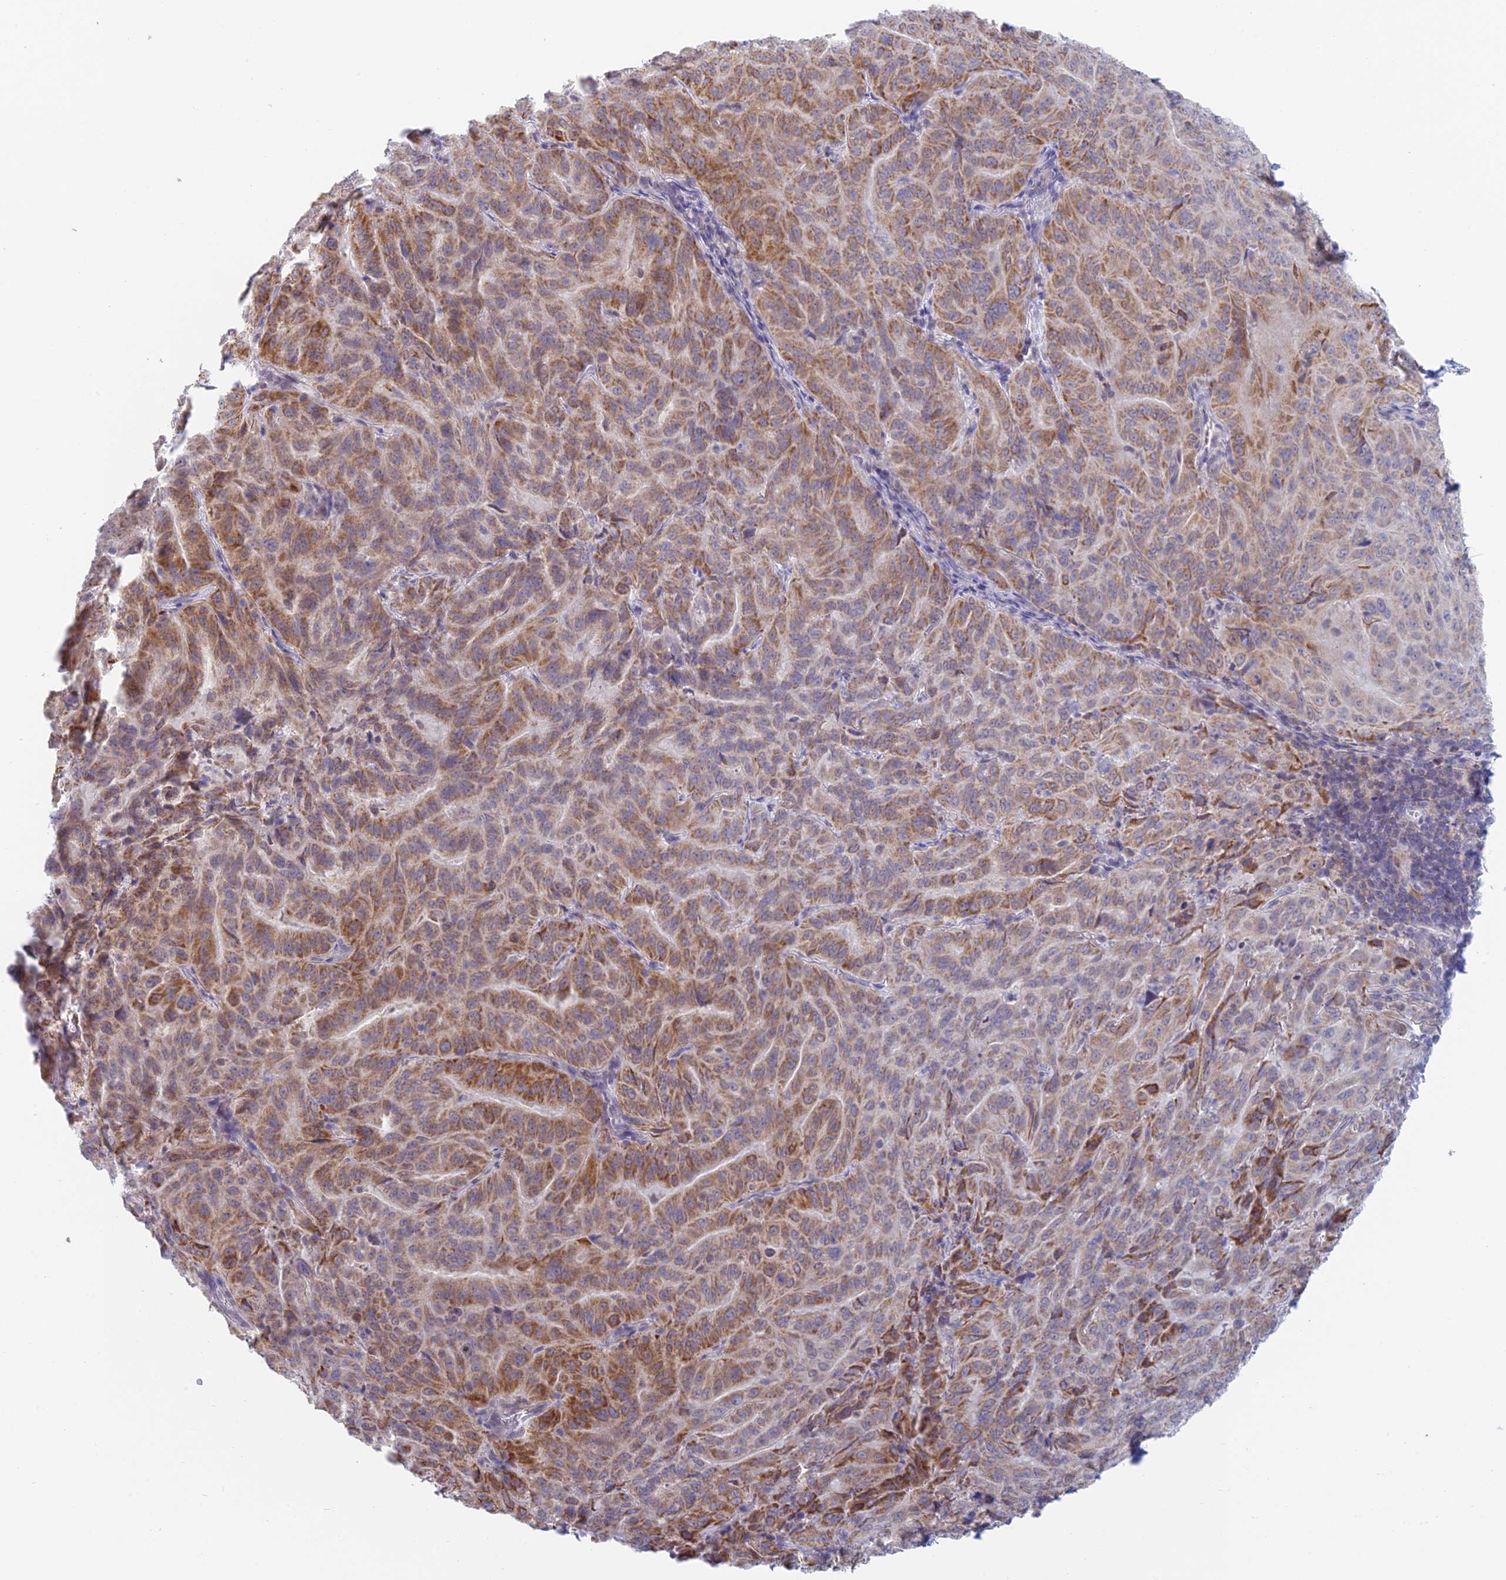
{"staining": {"intensity": "moderate", "quantity": ">75%", "location": "cytoplasmic/membranous"}, "tissue": "pancreatic cancer", "cell_type": "Tumor cells", "image_type": "cancer", "snomed": [{"axis": "morphology", "description": "Adenocarcinoma, NOS"}, {"axis": "topography", "description": "Pancreas"}], "caption": "Tumor cells display medium levels of moderate cytoplasmic/membranous staining in approximately >75% of cells in human adenocarcinoma (pancreatic).", "gene": "REXO5", "patient": {"sex": "male", "age": 63}}